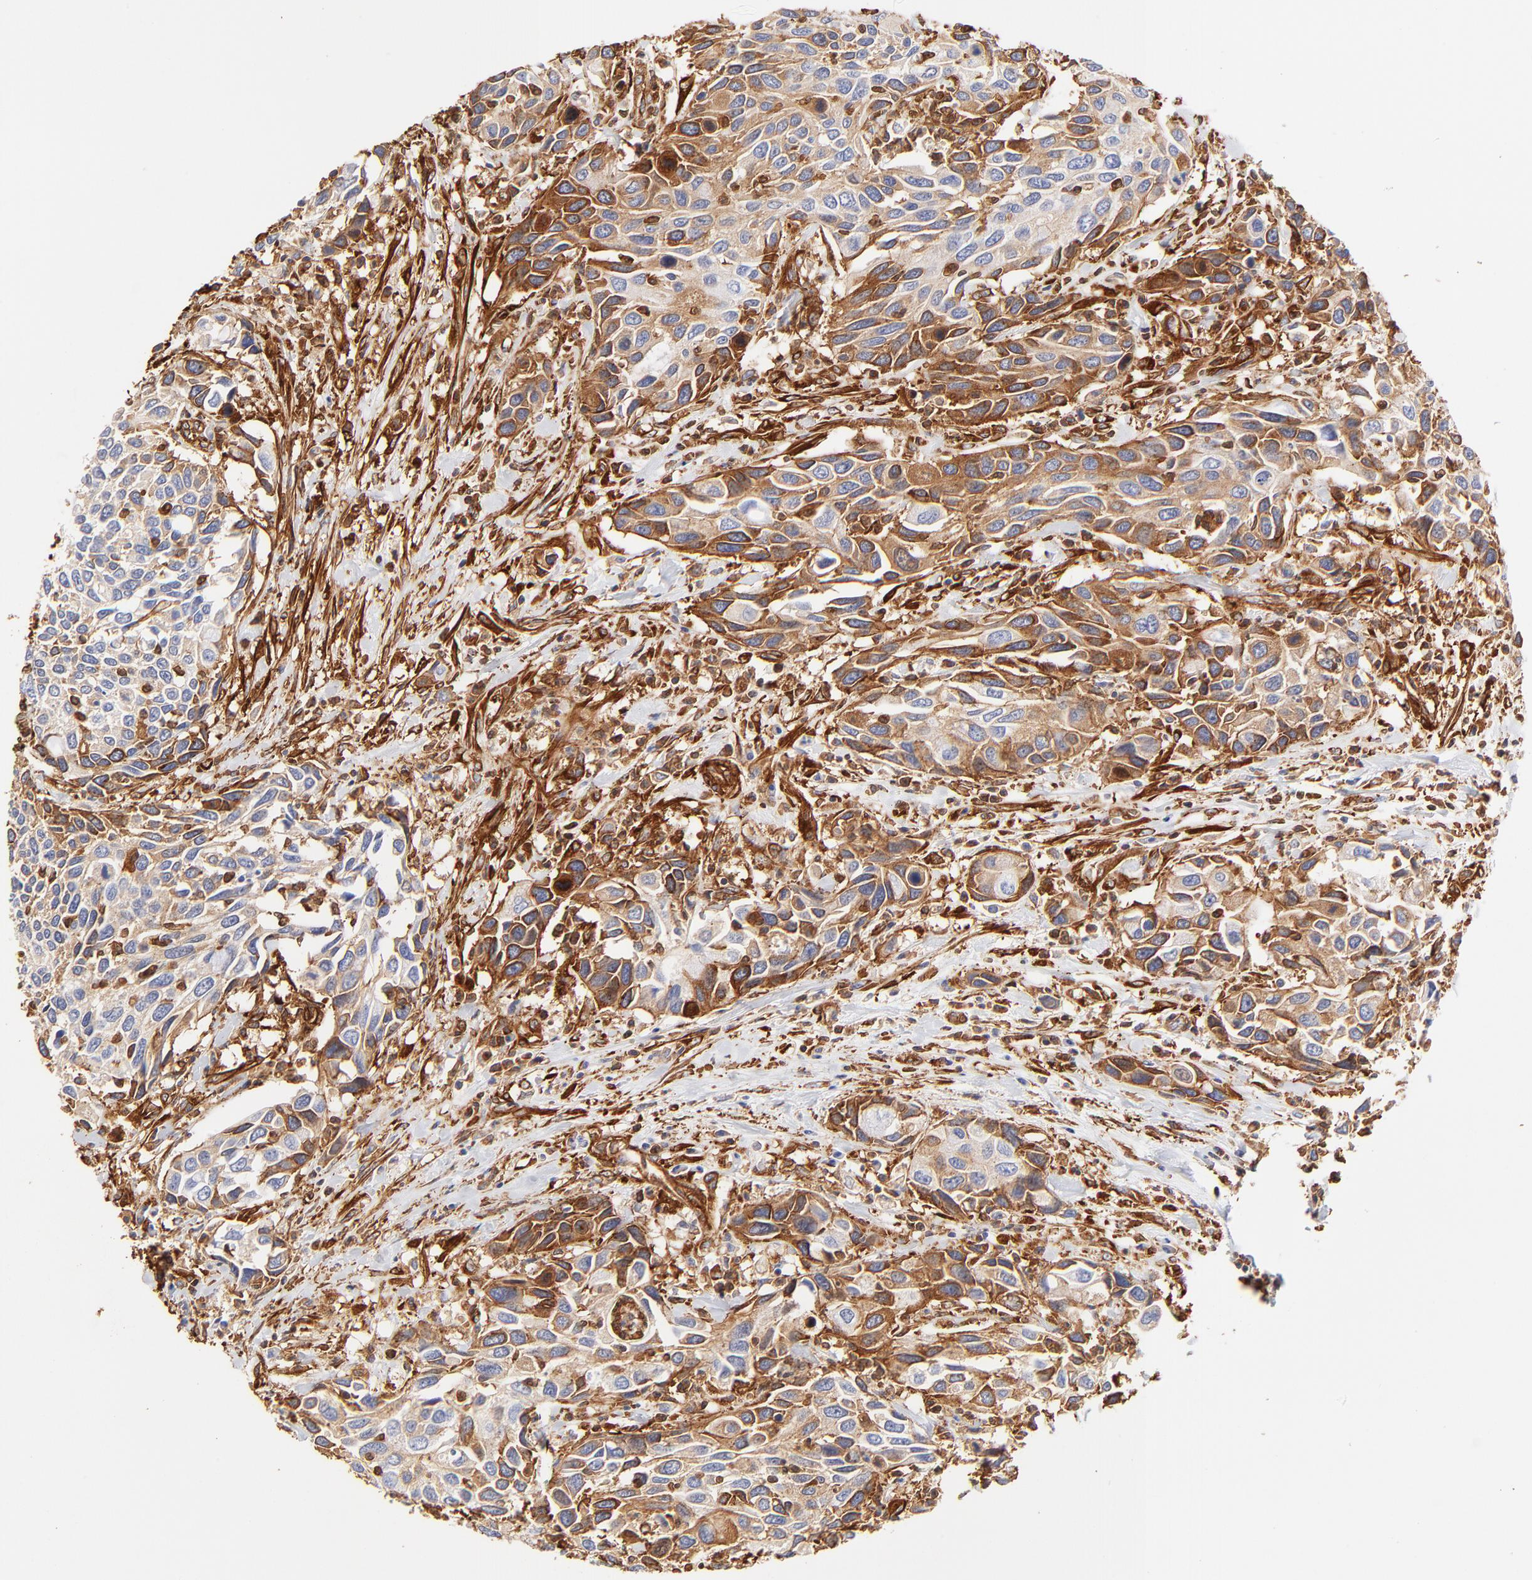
{"staining": {"intensity": "moderate", "quantity": ">75%", "location": "cytoplasmic/membranous"}, "tissue": "urothelial cancer", "cell_type": "Tumor cells", "image_type": "cancer", "snomed": [{"axis": "morphology", "description": "Urothelial carcinoma, High grade"}, {"axis": "topography", "description": "Urinary bladder"}], "caption": "High-magnification brightfield microscopy of high-grade urothelial carcinoma stained with DAB (brown) and counterstained with hematoxylin (blue). tumor cells exhibit moderate cytoplasmic/membranous staining is present in about>75% of cells.", "gene": "FLNA", "patient": {"sex": "male", "age": 66}}